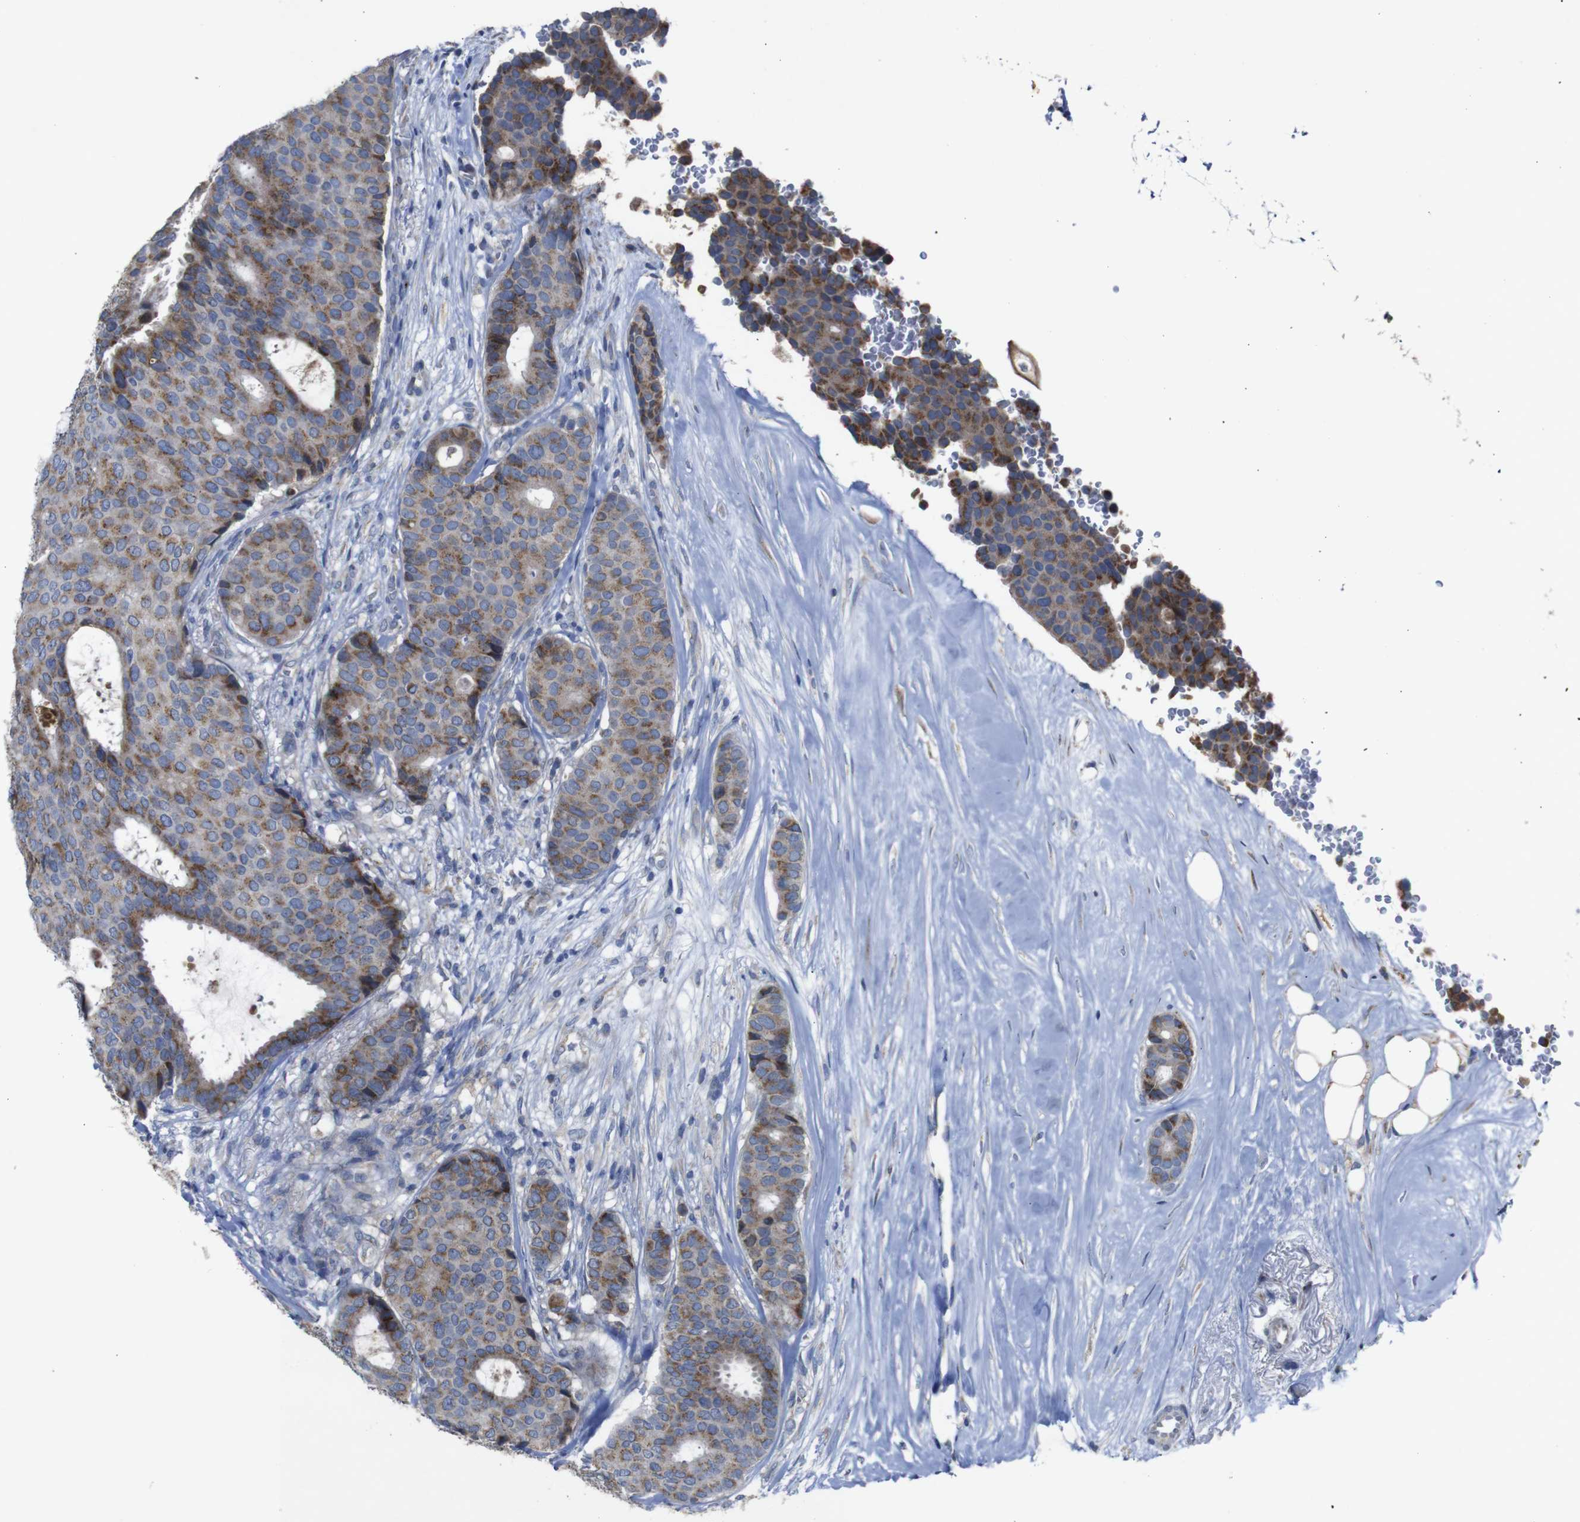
{"staining": {"intensity": "moderate", "quantity": ">75%", "location": "cytoplasmic/membranous"}, "tissue": "breast cancer", "cell_type": "Tumor cells", "image_type": "cancer", "snomed": [{"axis": "morphology", "description": "Duct carcinoma"}, {"axis": "topography", "description": "Breast"}], "caption": "A micrograph showing moderate cytoplasmic/membranous staining in approximately >75% of tumor cells in breast cancer (infiltrating ductal carcinoma), as visualized by brown immunohistochemical staining.", "gene": "CHST10", "patient": {"sex": "female", "age": 75}}